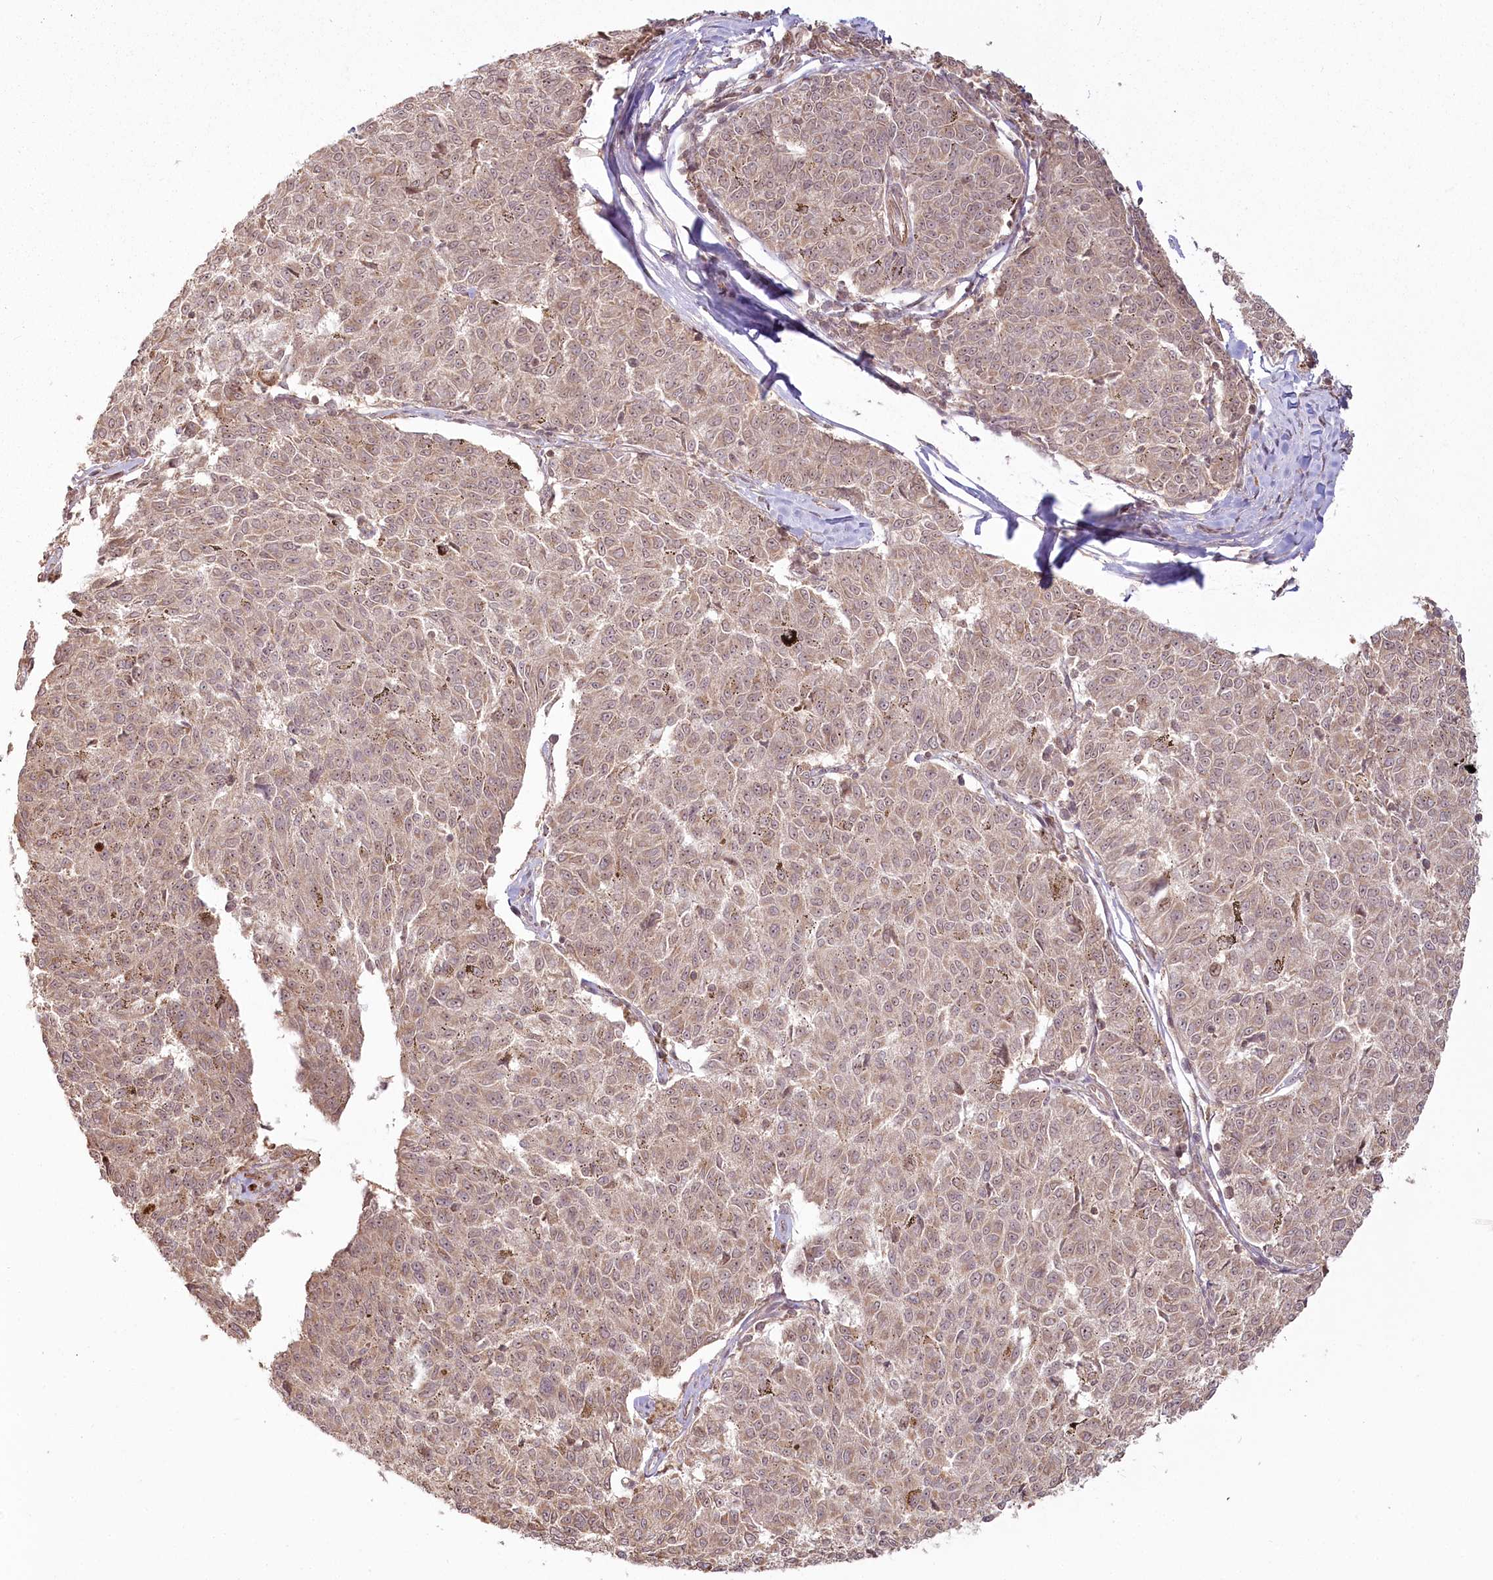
{"staining": {"intensity": "weak", "quantity": ">75%", "location": "cytoplasmic/membranous,nuclear"}, "tissue": "melanoma", "cell_type": "Tumor cells", "image_type": "cancer", "snomed": [{"axis": "morphology", "description": "Malignant melanoma, NOS"}, {"axis": "topography", "description": "Skin"}], "caption": "Melanoma tissue demonstrates weak cytoplasmic/membranous and nuclear positivity in approximately >75% of tumor cells", "gene": "R3HDM2", "patient": {"sex": "female", "age": 72}}